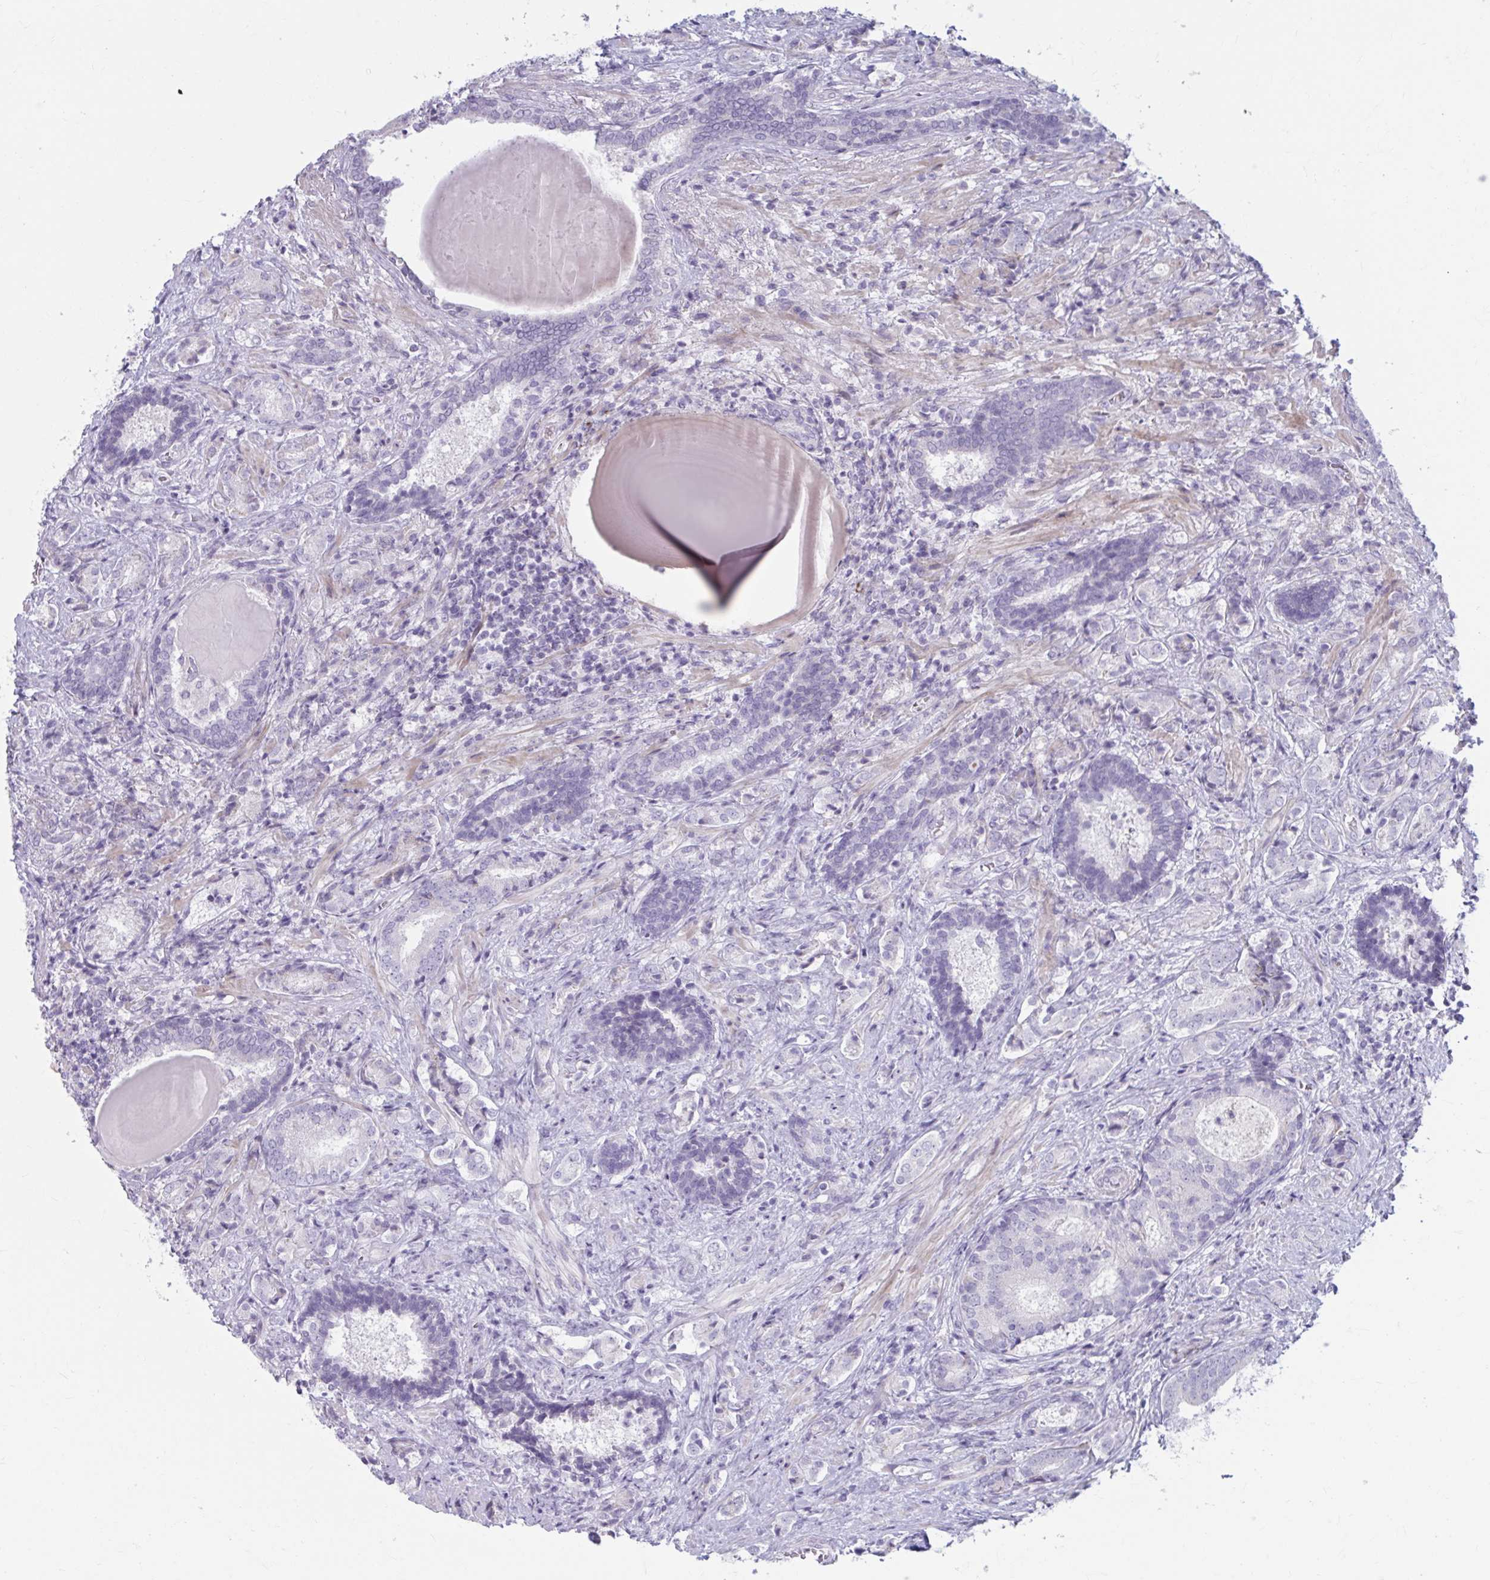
{"staining": {"intensity": "negative", "quantity": "none", "location": "none"}, "tissue": "prostate cancer", "cell_type": "Tumor cells", "image_type": "cancer", "snomed": [{"axis": "morphology", "description": "Adenocarcinoma, High grade"}, {"axis": "topography", "description": "Prostate"}], "caption": "There is no significant staining in tumor cells of adenocarcinoma (high-grade) (prostate). The staining was performed using DAB (3,3'-diaminobenzidine) to visualize the protein expression in brown, while the nuclei were stained in blue with hematoxylin (Magnification: 20x).", "gene": "MSMO1", "patient": {"sex": "male", "age": 62}}